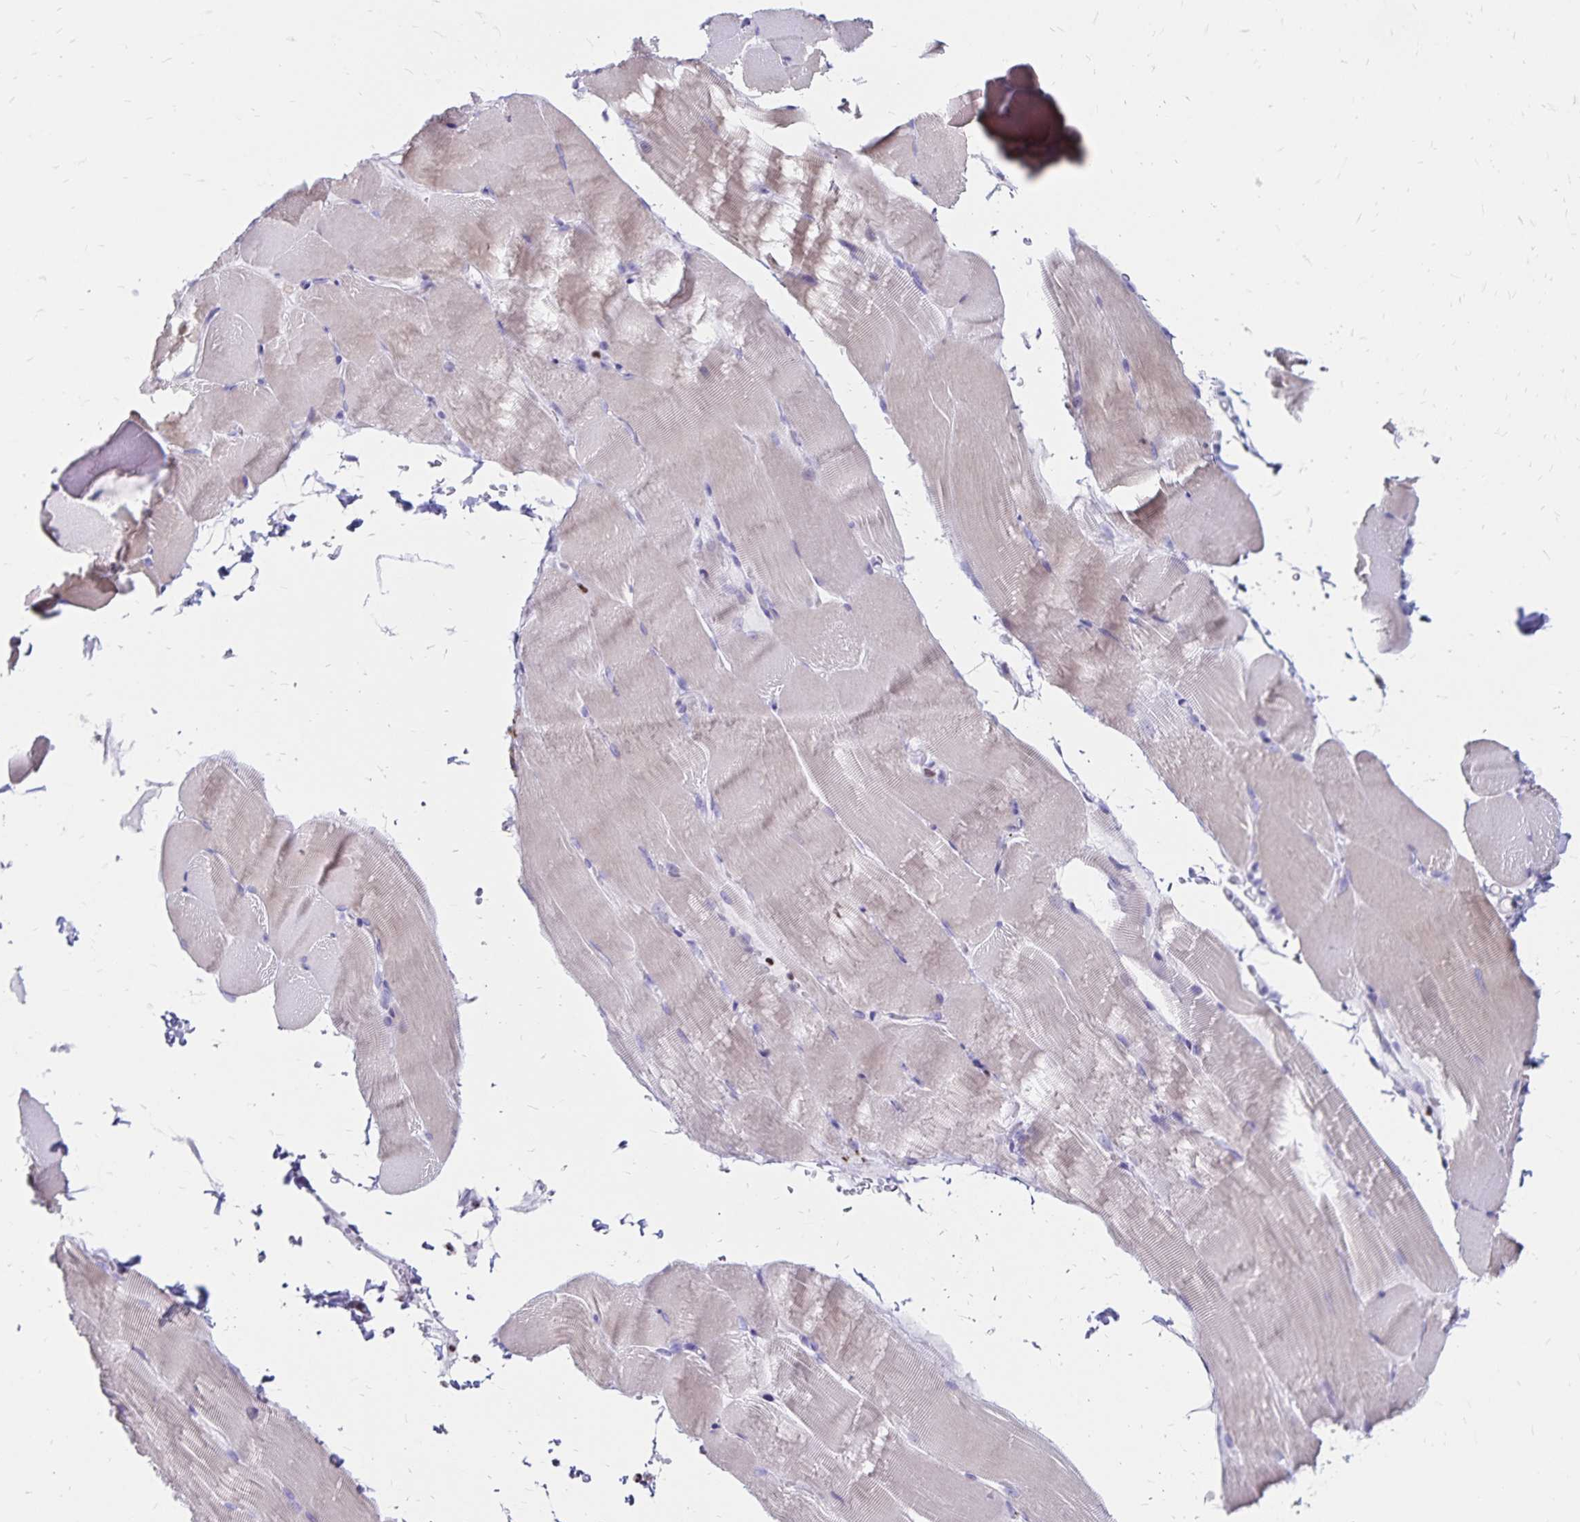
{"staining": {"intensity": "weak", "quantity": "<25%", "location": "cytoplasmic/membranous"}, "tissue": "skeletal muscle", "cell_type": "Myocytes", "image_type": "normal", "snomed": [{"axis": "morphology", "description": "Normal tissue, NOS"}, {"axis": "topography", "description": "Skeletal muscle"}], "caption": "IHC micrograph of unremarkable skeletal muscle: human skeletal muscle stained with DAB (3,3'-diaminobenzidine) displays no significant protein staining in myocytes. (Stains: DAB (3,3'-diaminobenzidine) IHC with hematoxylin counter stain, Microscopy: brightfield microscopy at high magnification).", "gene": "IKZF1", "patient": {"sex": "female", "age": 37}}